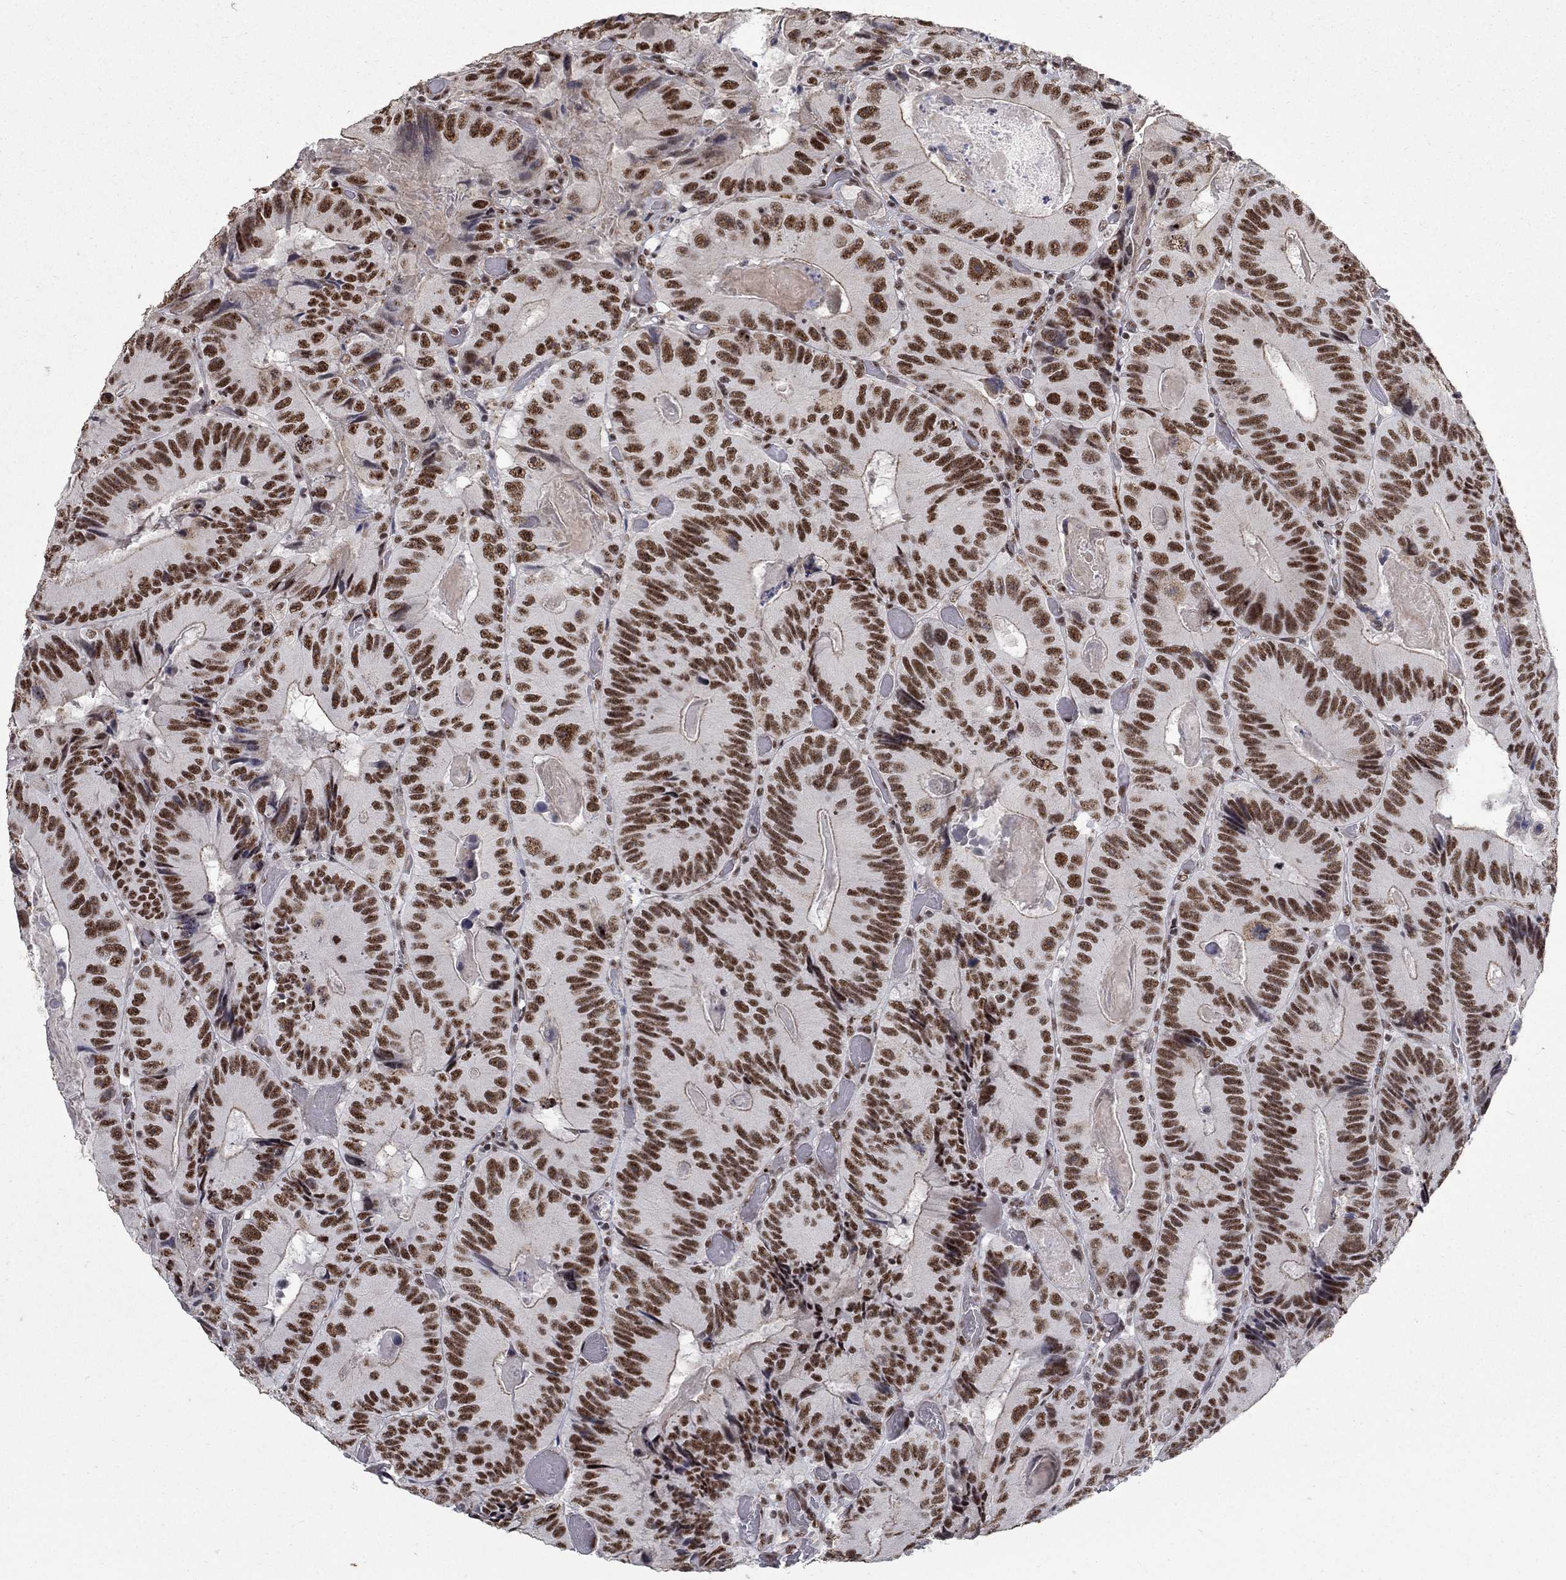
{"staining": {"intensity": "strong", "quantity": ">75%", "location": "nuclear"}, "tissue": "colorectal cancer", "cell_type": "Tumor cells", "image_type": "cancer", "snomed": [{"axis": "morphology", "description": "Adenocarcinoma, NOS"}, {"axis": "topography", "description": "Colon"}], "caption": "Immunohistochemistry image of neoplastic tissue: human colorectal cancer stained using IHC reveals high levels of strong protein expression localized specifically in the nuclear of tumor cells, appearing as a nuclear brown color.", "gene": "PNISR", "patient": {"sex": "female", "age": 86}}